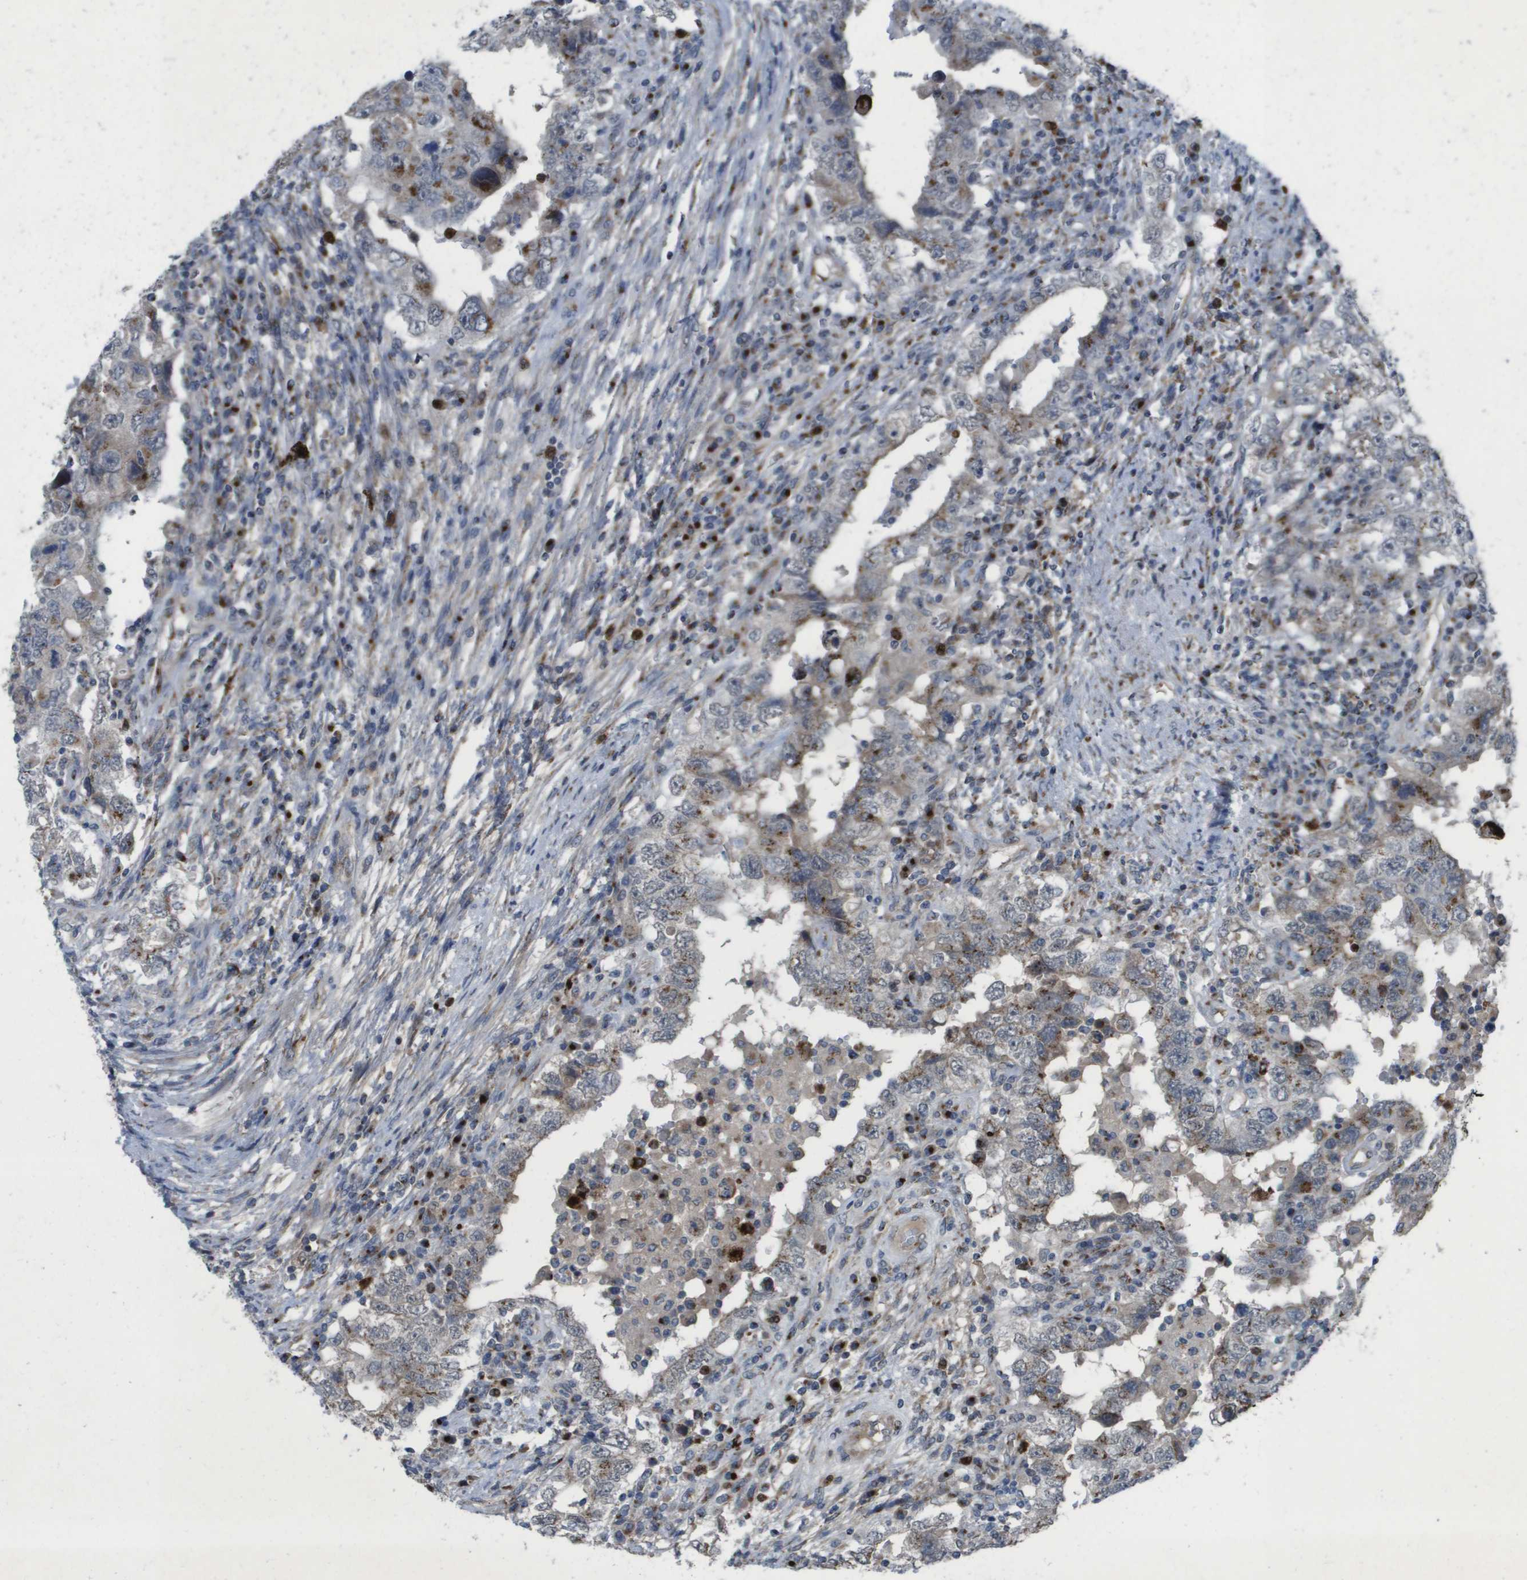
{"staining": {"intensity": "moderate", "quantity": "<25%", "location": "cytoplasmic/membranous"}, "tissue": "testis cancer", "cell_type": "Tumor cells", "image_type": "cancer", "snomed": [{"axis": "morphology", "description": "Carcinoma, Embryonal, NOS"}, {"axis": "topography", "description": "Testis"}], "caption": "Approximately <25% of tumor cells in human testis embryonal carcinoma demonstrate moderate cytoplasmic/membranous protein positivity as visualized by brown immunohistochemical staining.", "gene": "QSOX2", "patient": {"sex": "male", "age": 26}}